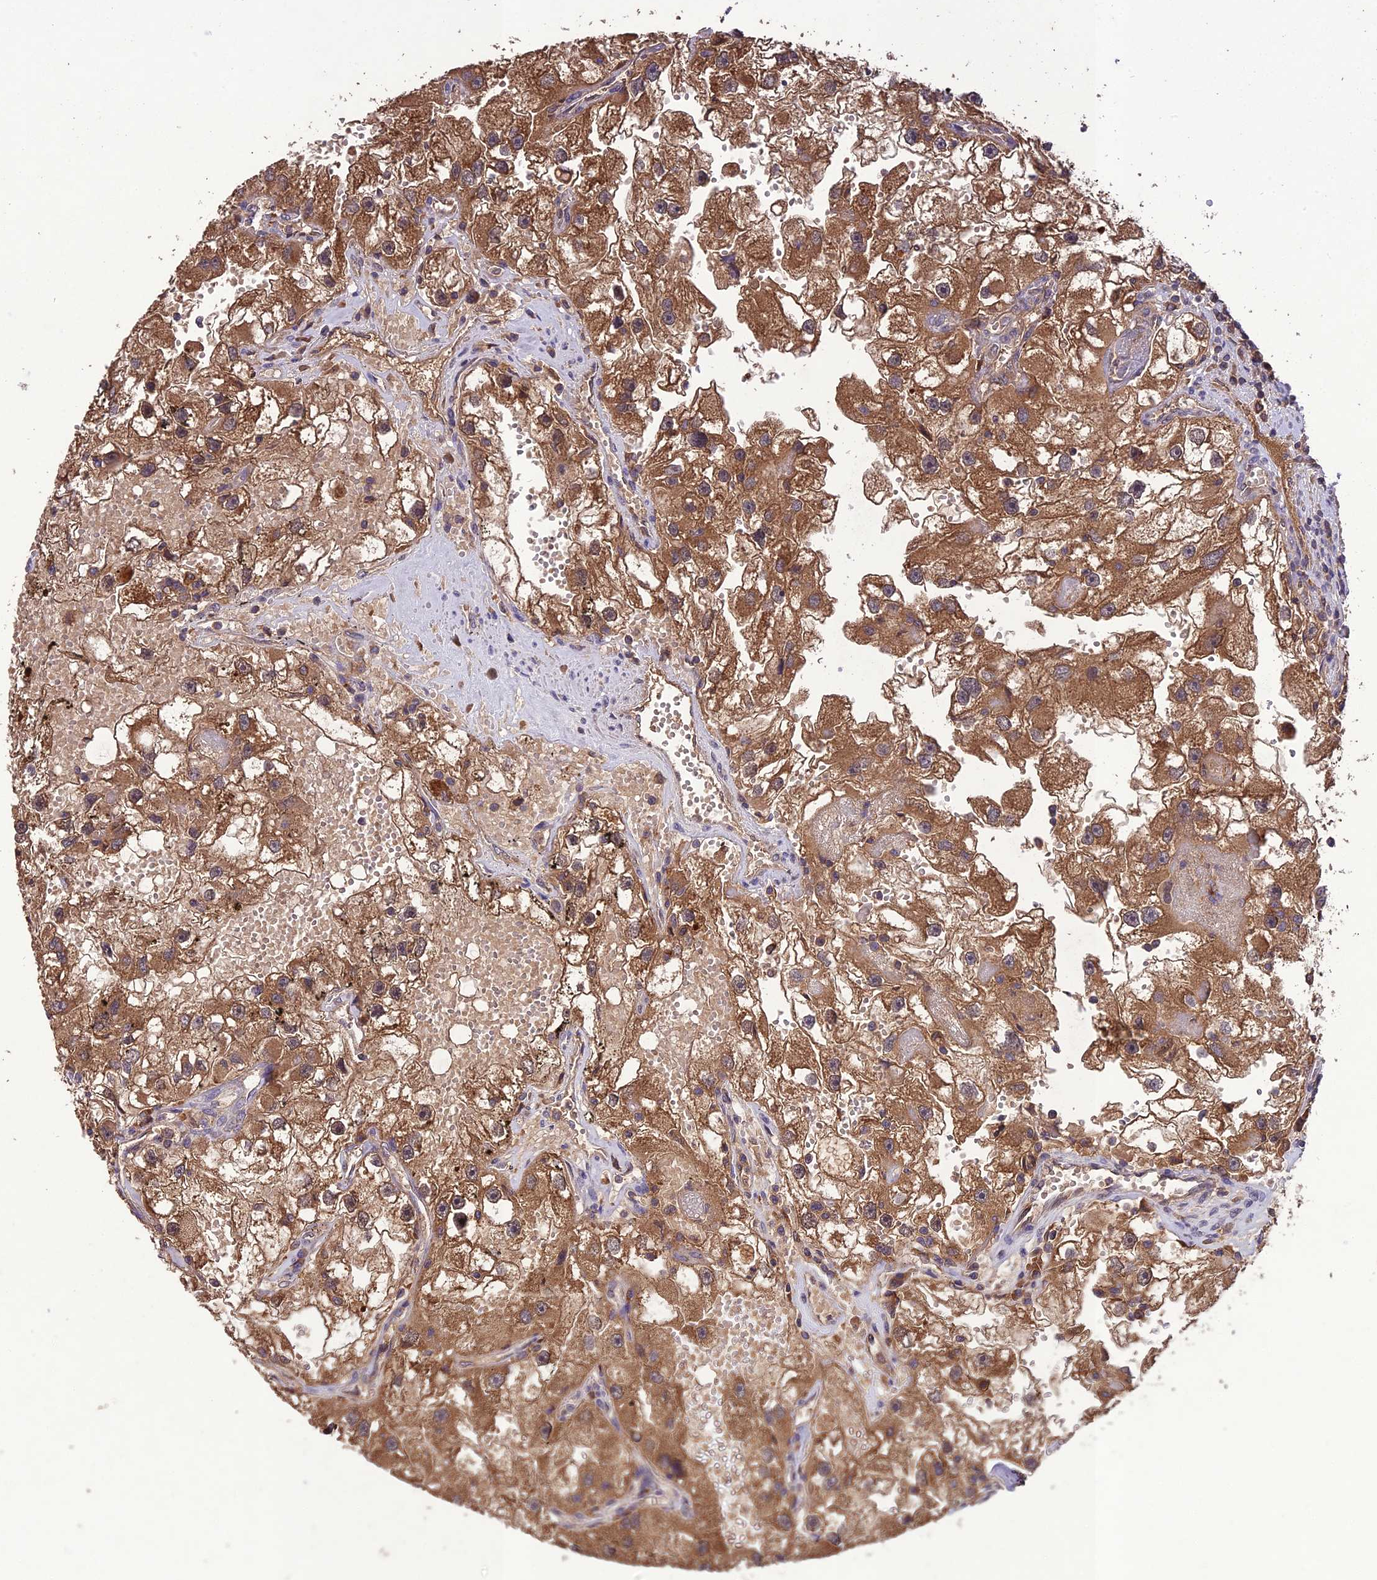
{"staining": {"intensity": "moderate", "quantity": ">75%", "location": "cytoplasmic/membranous"}, "tissue": "renal cancer", "cell_type": "Tumor cells", "image_type": "cancer", "snomed": [{"axis": "morphology", "description": "Adenocarcinoma, NOS"}, {"axis": "topography", "description": "Kidney"}], "caption": "This image exhibits renal adenocarcinoma stained with immunohistochemistry to label a protein in brown. The cytoplasmic/membranous of tumor cells show moderate positivity for the protein. Nuclei are counter-stained blue.", "gene": "TMEM258", "patient": {"sex": "male", "age": 63}}